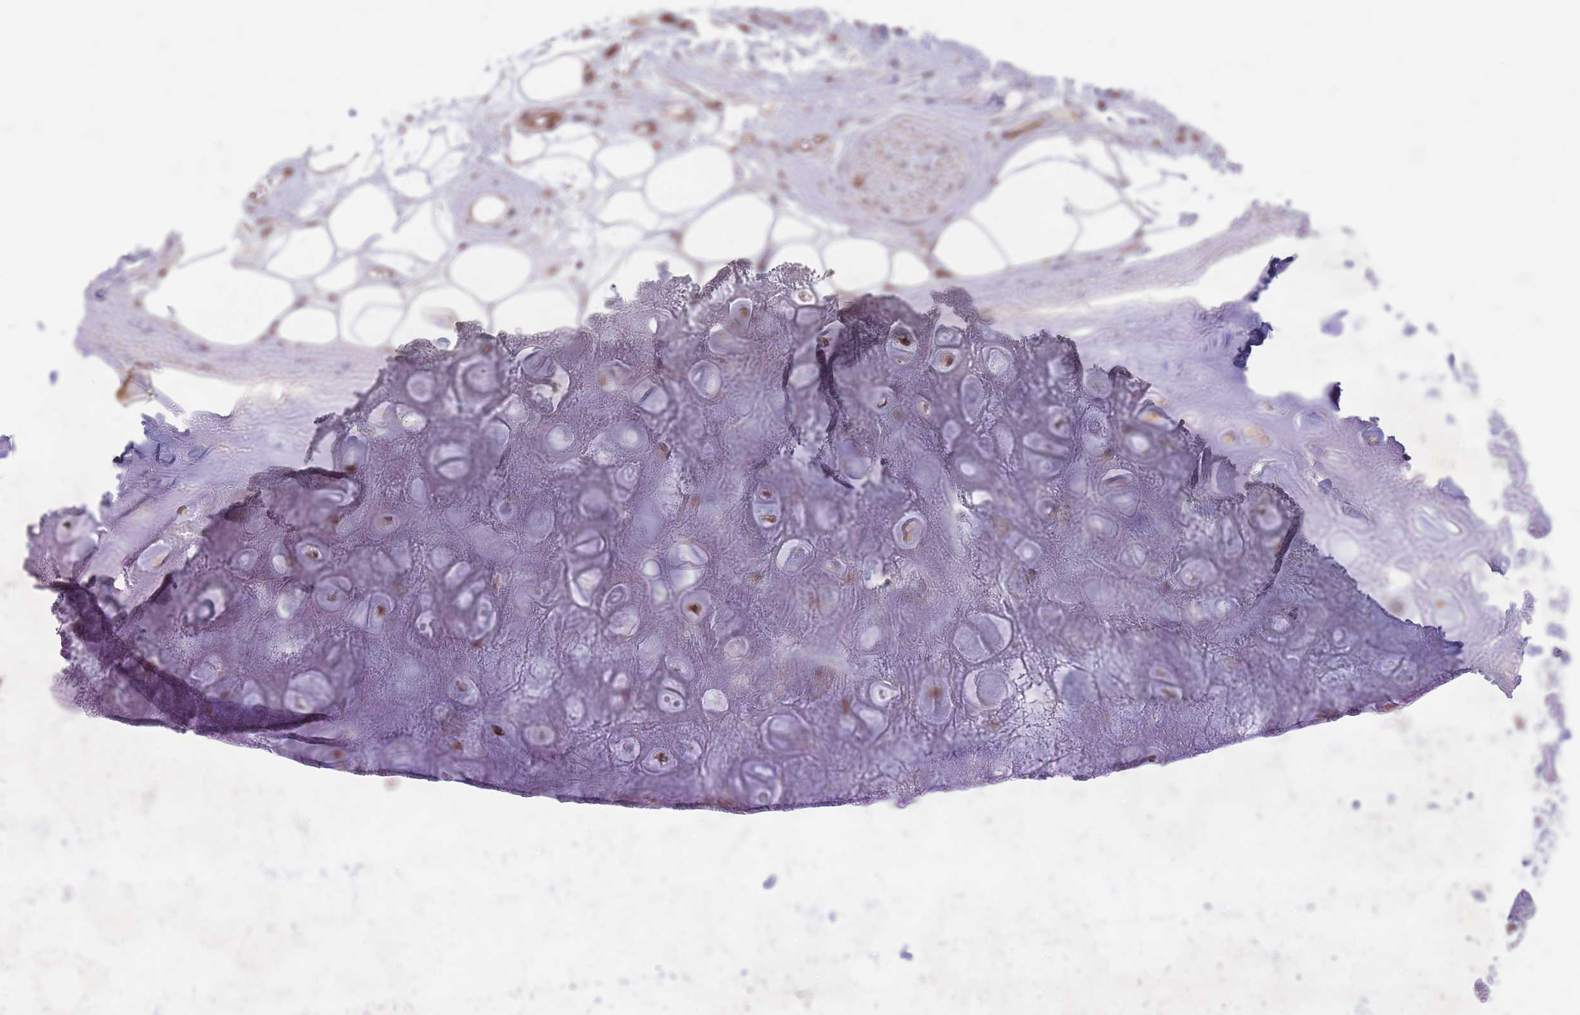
{"staining": {"intensity": "negative", "quantity": "none", "location": "none"}, "tissue": "adipose tissue", "cell_type": "Adipocytes", "image_type": "normal", "snomed": [{"axis": "morphology", "description": "Normal tissue, NOS"}, {"axis": "topography", "description": "Cartilage tissue"}], "caption": "A high-resolution image shows immunohistochemistry staining of unremarkable adipose tissue, which reveals no significant staining in adipocytes.", "gene": "ERCC2", "patient": {"sex": "male", "age": 81}}